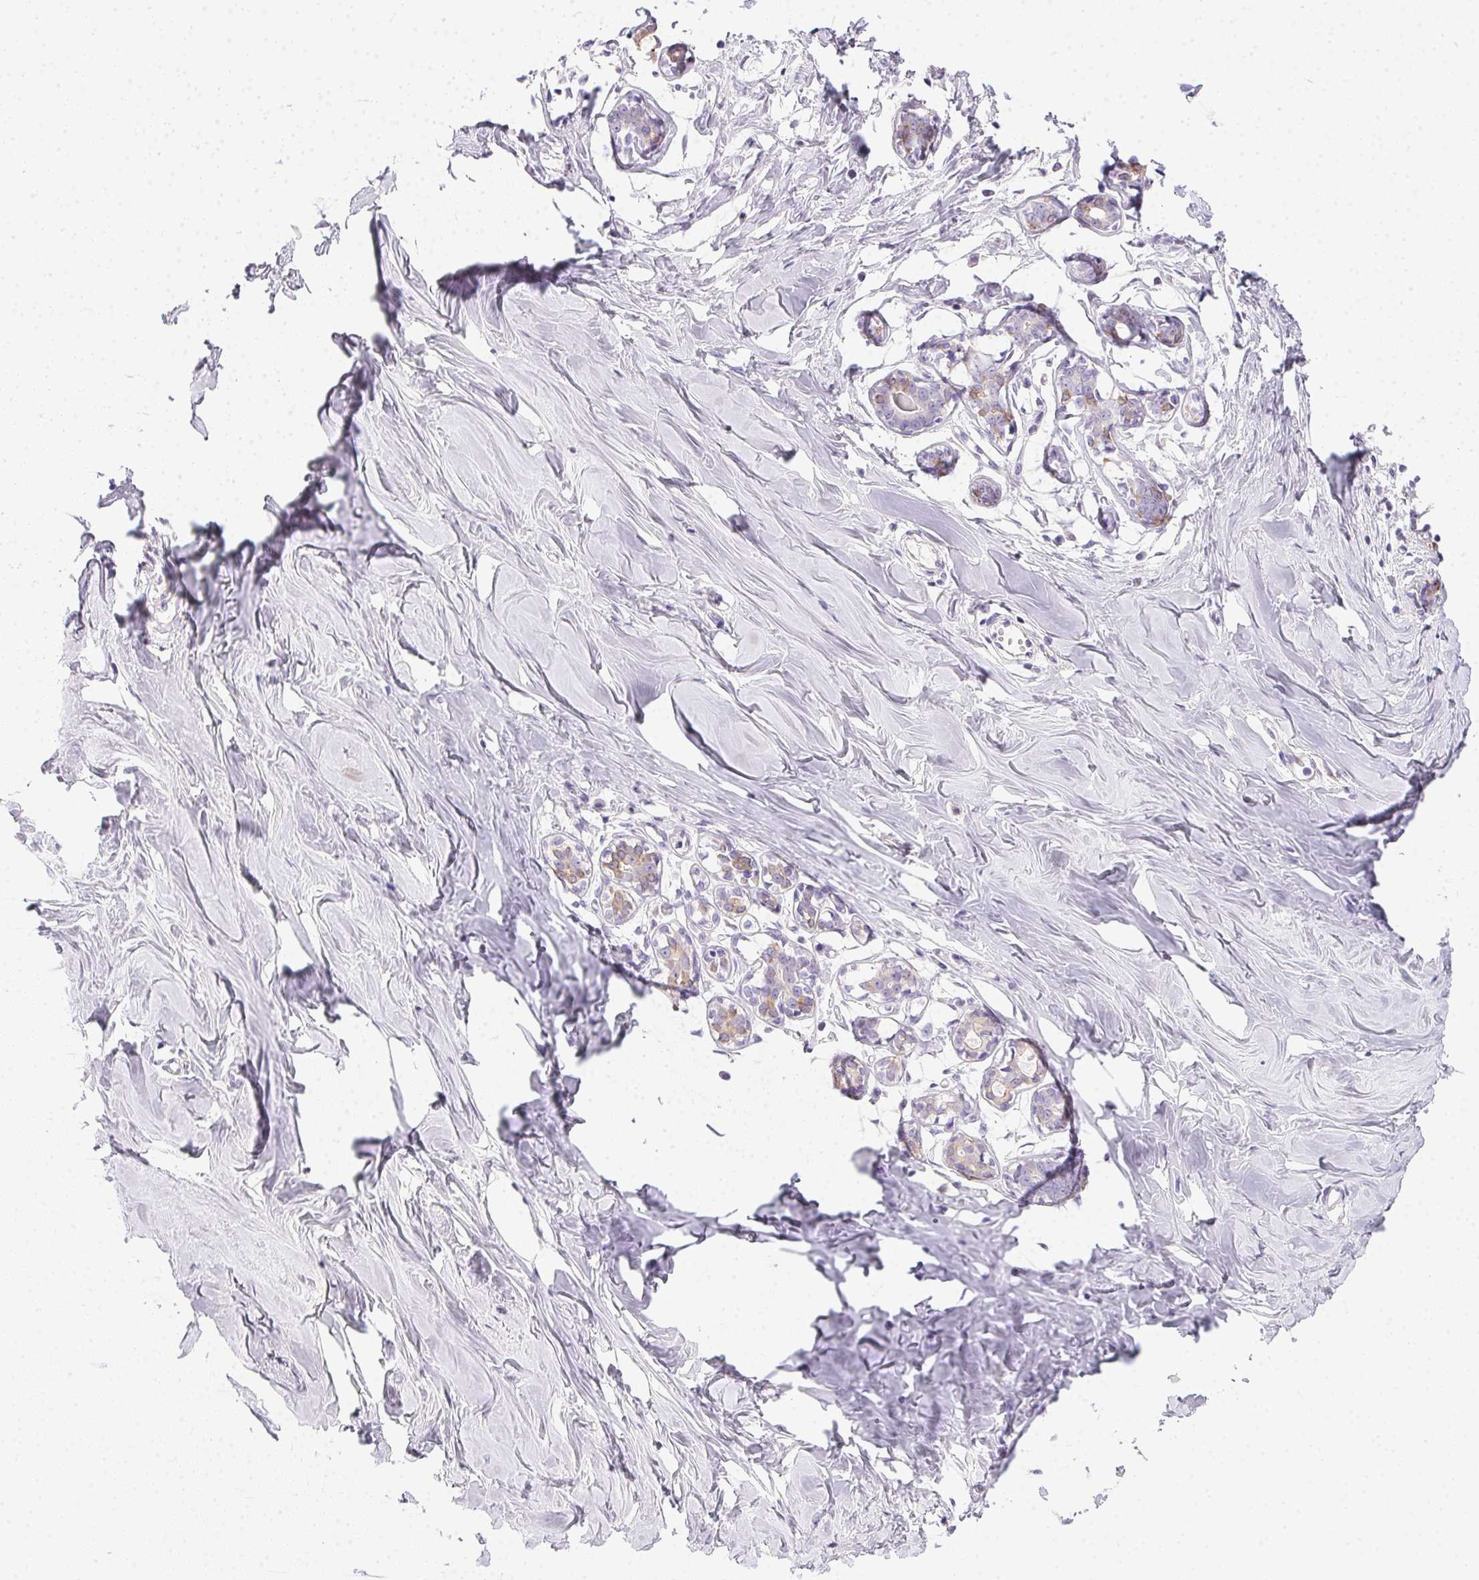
{"staining": {"intensity": "negative", "quantity": "none", "location": "none"}, "tissue": "breast", "cell_type": "Adipocytes", "image_type": "normal", "snomed": [{"axis": "morphology", "description": "Normal tissue, NOS"}, {"axis": "topography", "description": "Breast"}], "caption": "Immunohistochemical staining of benign breast shows no significant staining in adipocytes. Brightfield microscopy of IHC stained with DAB (brown) and hematoxylin (blue), captured at high magnification.", "gene": "SLC17A7", "patient": {"sex": "female", "age": 27}}